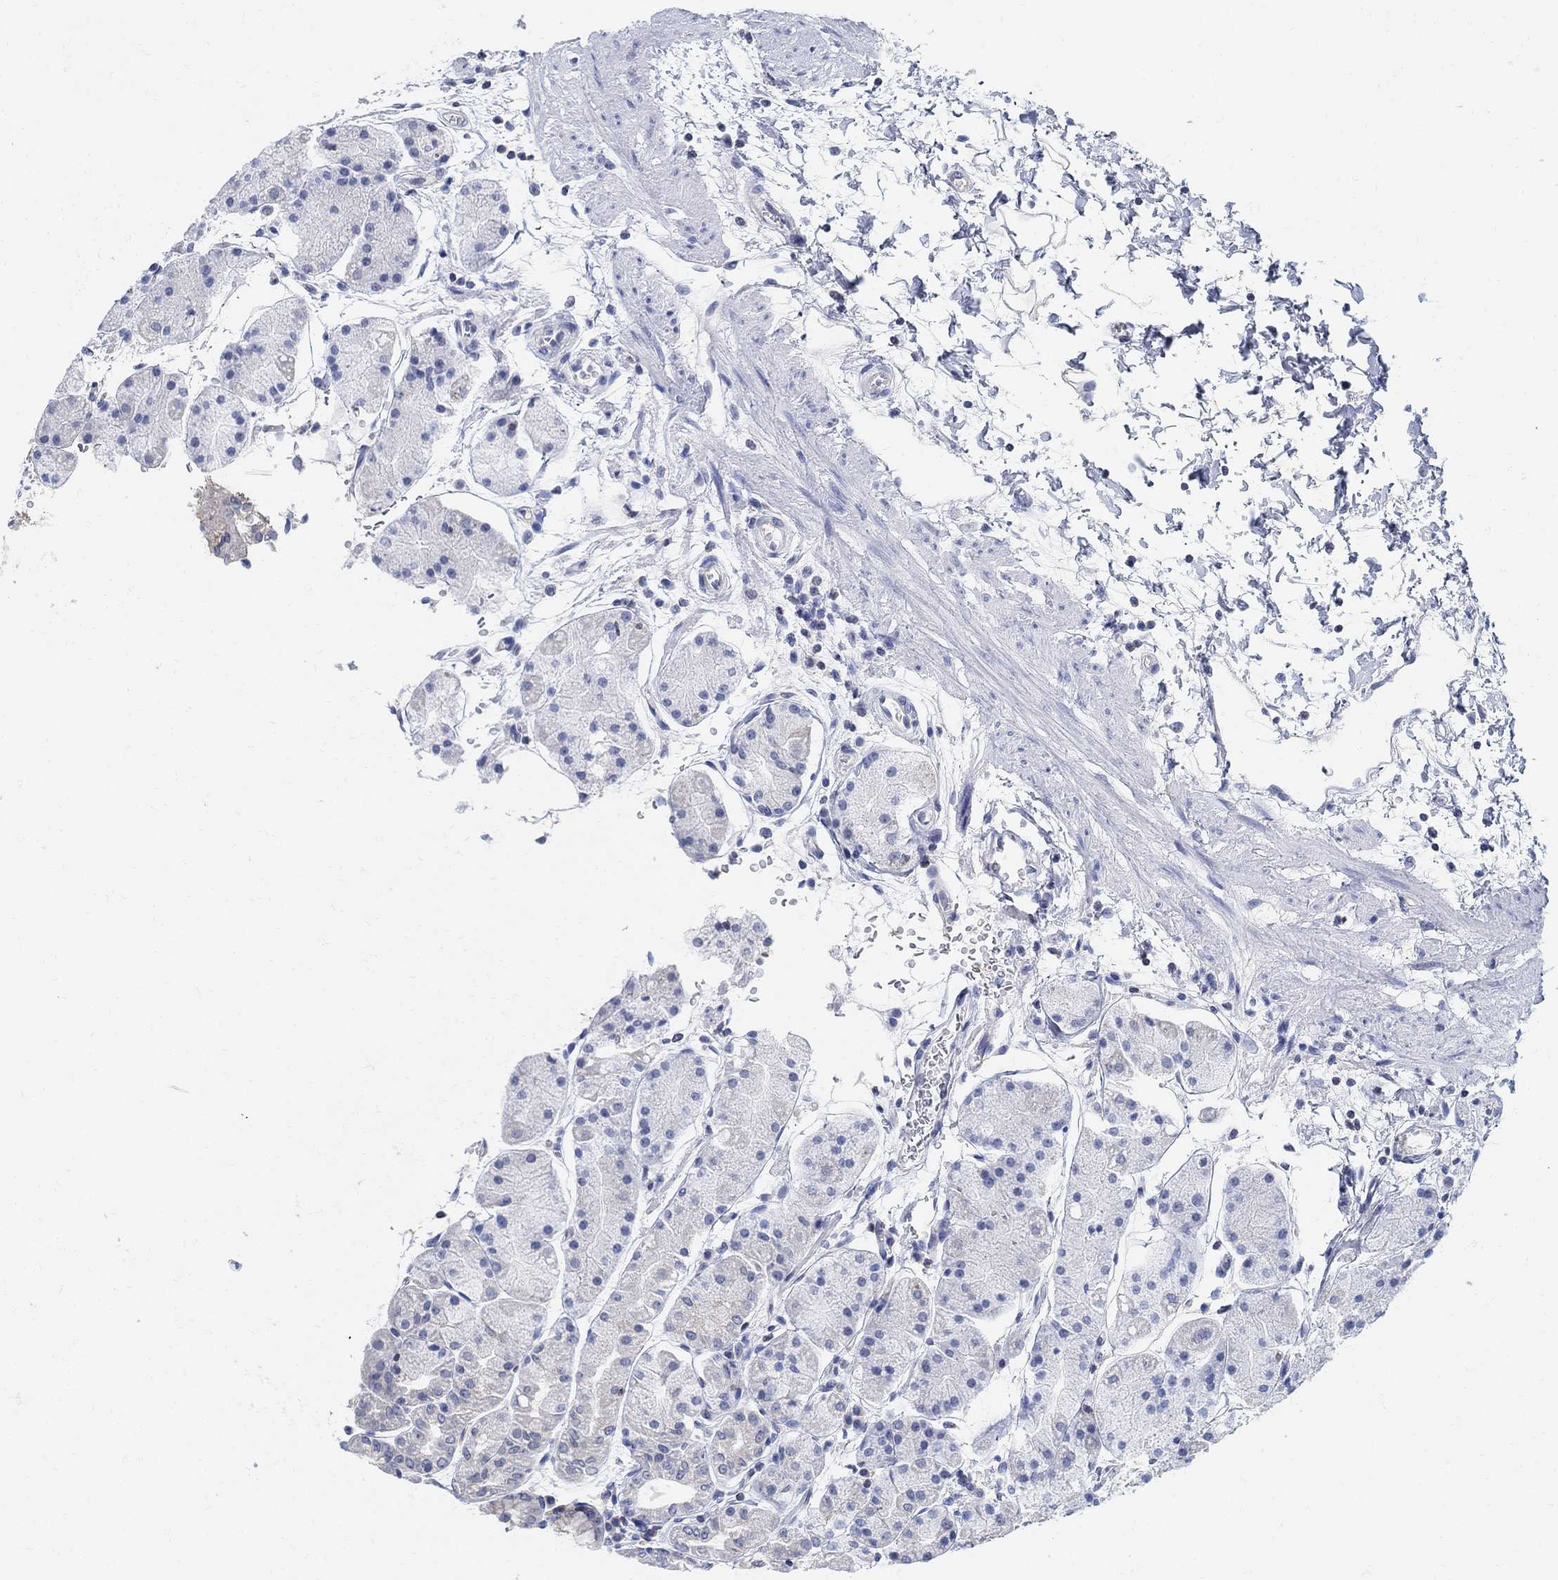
{"staining": {"intensity": "weak", "quantity": "<25%", "location": "cytoplasmic/membranous"}, "tissue": "stomach", "cell_type": "Glandular cells", "image_type": "normal", "snomed": [{"axis": "morphology", "description": "Normal tissue, NOS"}, {"axis": "topography", "description": "Stomach"}], "caption": "DAB (3,3'-diaminobenzidine) immunohistochemical staining of benign stomach displays no significant staining in glandular cells. (DAB (3,3'-diaminobenzidine) immunohistochemistry (IHC) with hematoxylin counter stain).", "gene": "PHF21B", "patient": {"sex": "male", "age": 54}}